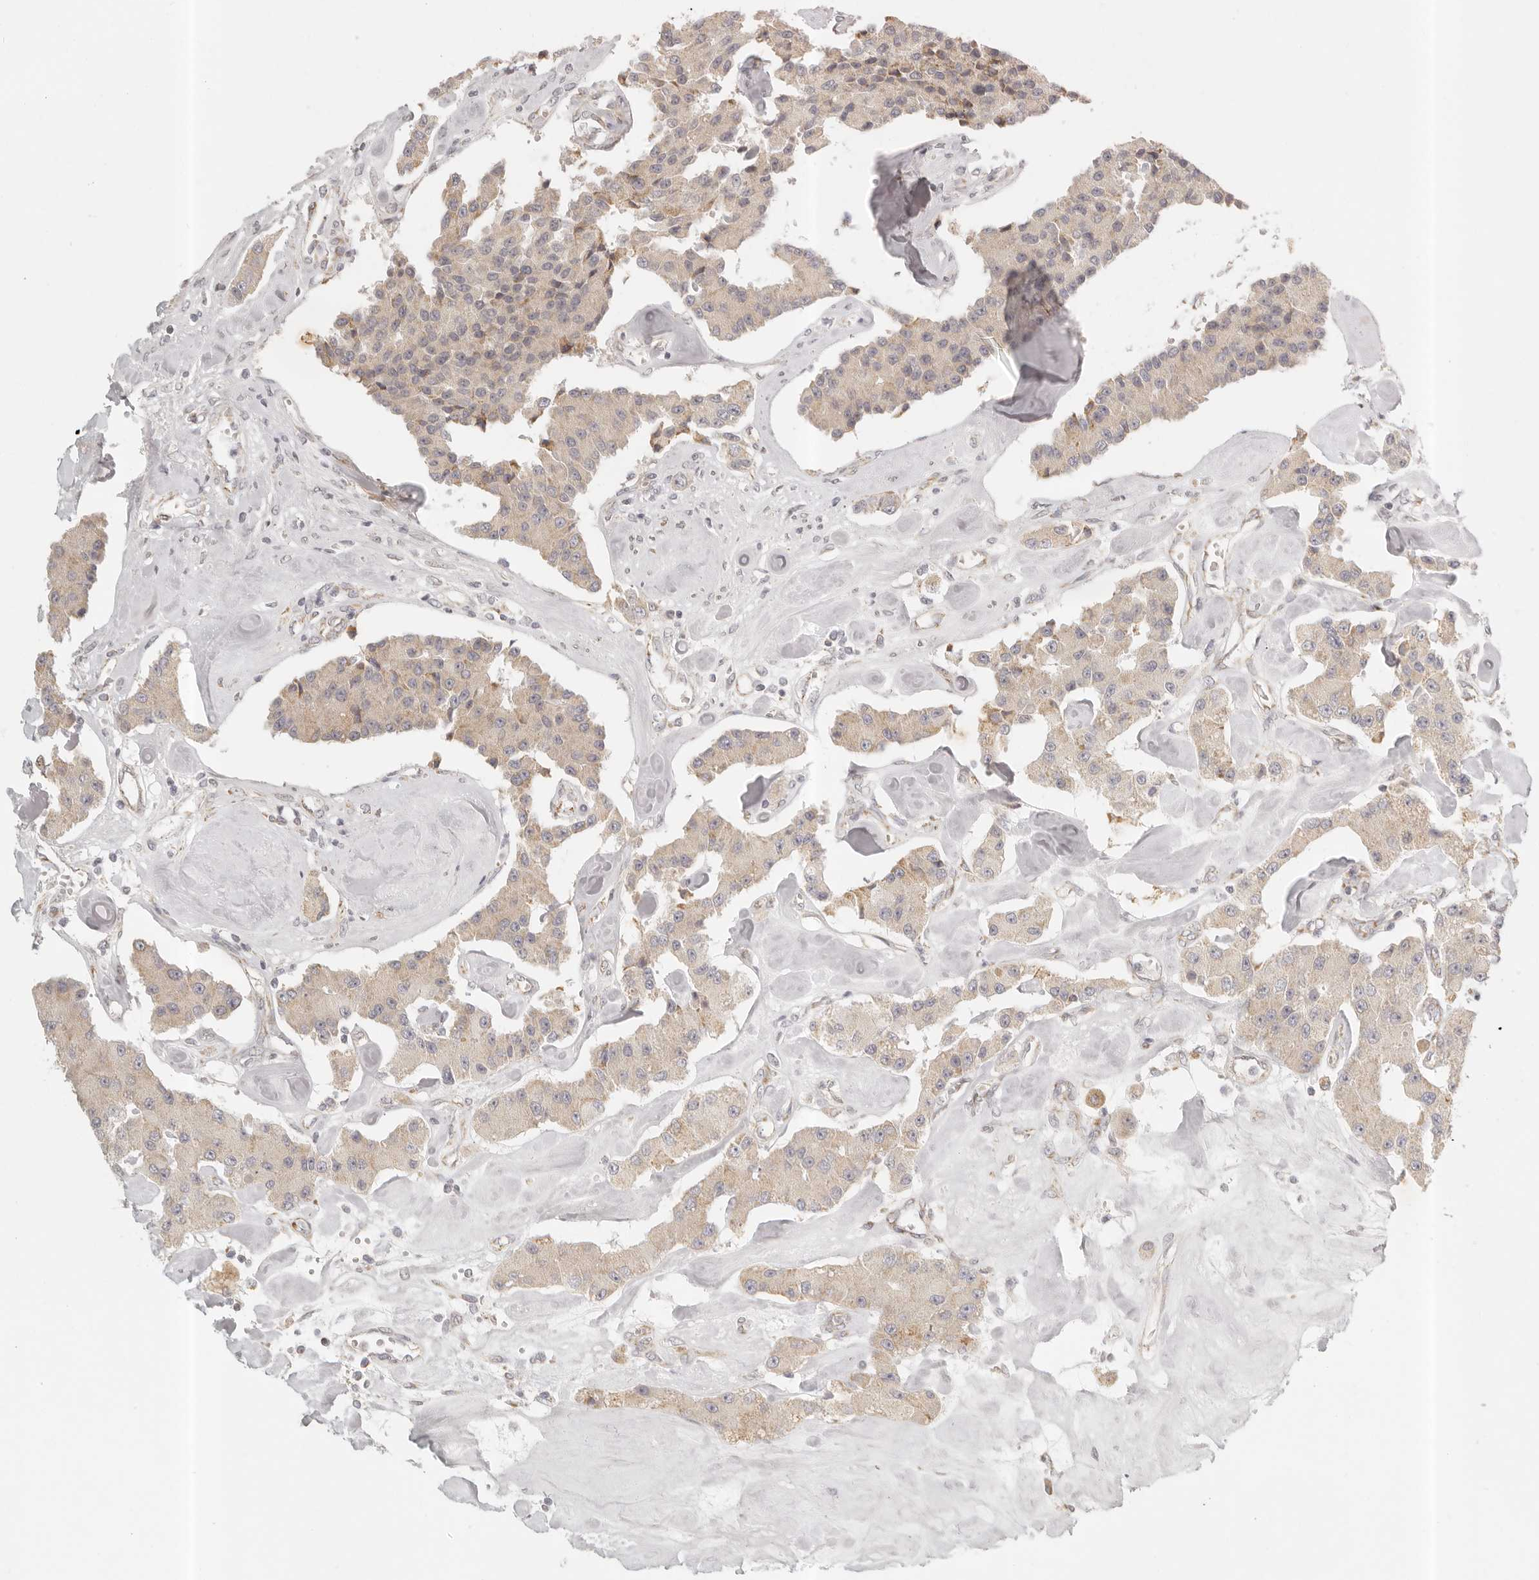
{"staining": {"intensity": "moderate", "quantity": ">75%", "location": "cytoplasmic/membranous"}, "tissue": "carcinoid", "cell_type": "Tumor cells", "image_type": "cancer", "snomed": [{"axis": "morphology", "description": "Carcinoid, malignant, NOS"}, {"axis": "topography", "description": "Pancreas"}], "caption": "There is medium levels of moderate cytoplasmic/membranous staining in tumor cells of carcinoid, as demonstrated by immunohistochemical staining (brown color).", "gene": "KDF1", "patient": {"sex": "male", "age": 41}}